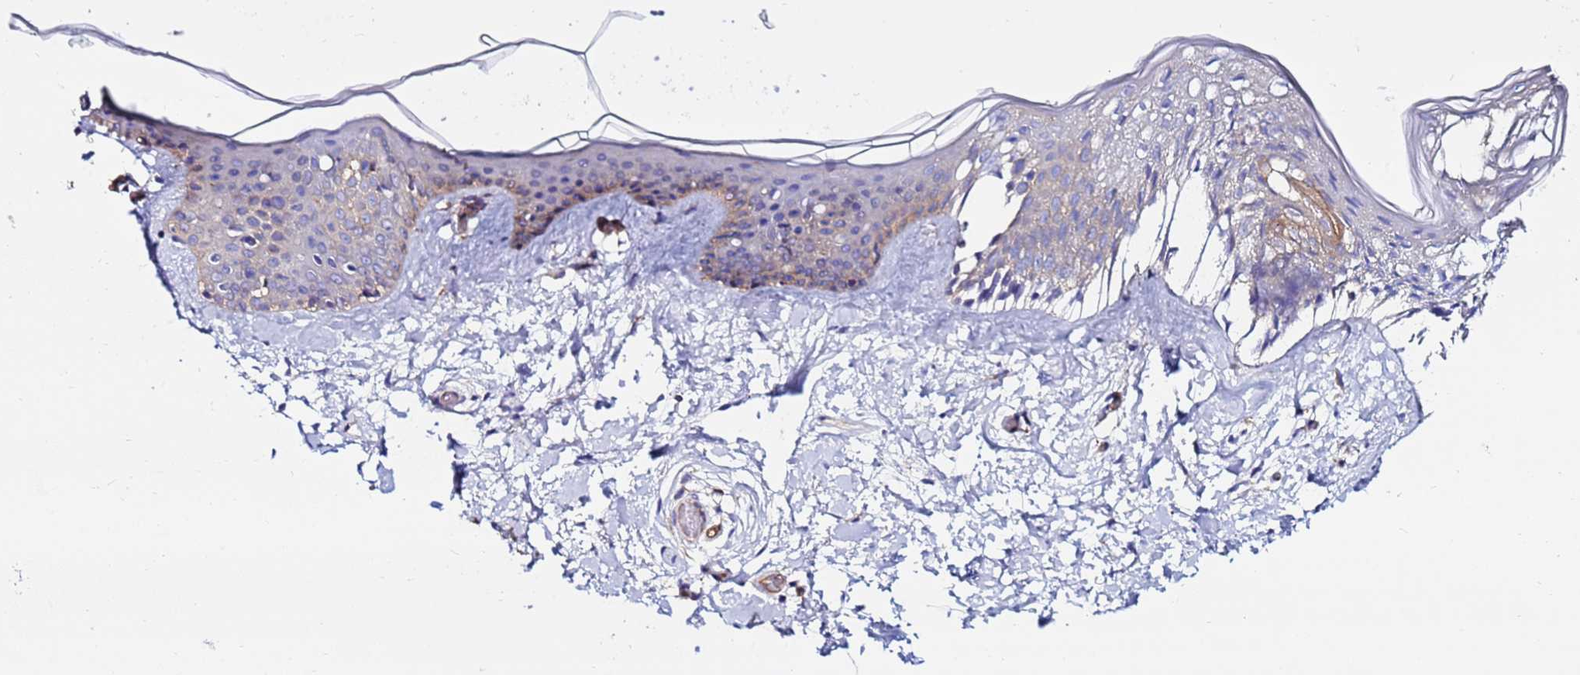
{"staining": {"intensity": "weak", "quantity": ">75%", "location": "cytoplasmic/membranous"}, "tissue": "skin", "cell_type": "Fibroblasts", "image_type": "normal", "snomed": [{"axis": "morphology", "description": "Normal tissue, NOS"}, {"axis": "topography", "description": "Skin"}], "caption": "DAB (3,3'-diaminobenzidine) immunohistochemical staining of unremarkable human skin shows weak cytoplasmic/membranous protein staining in about >75% of fibroblasts.", "gene": "POTEE", "patient": {"sex": "female", "age": 34}}